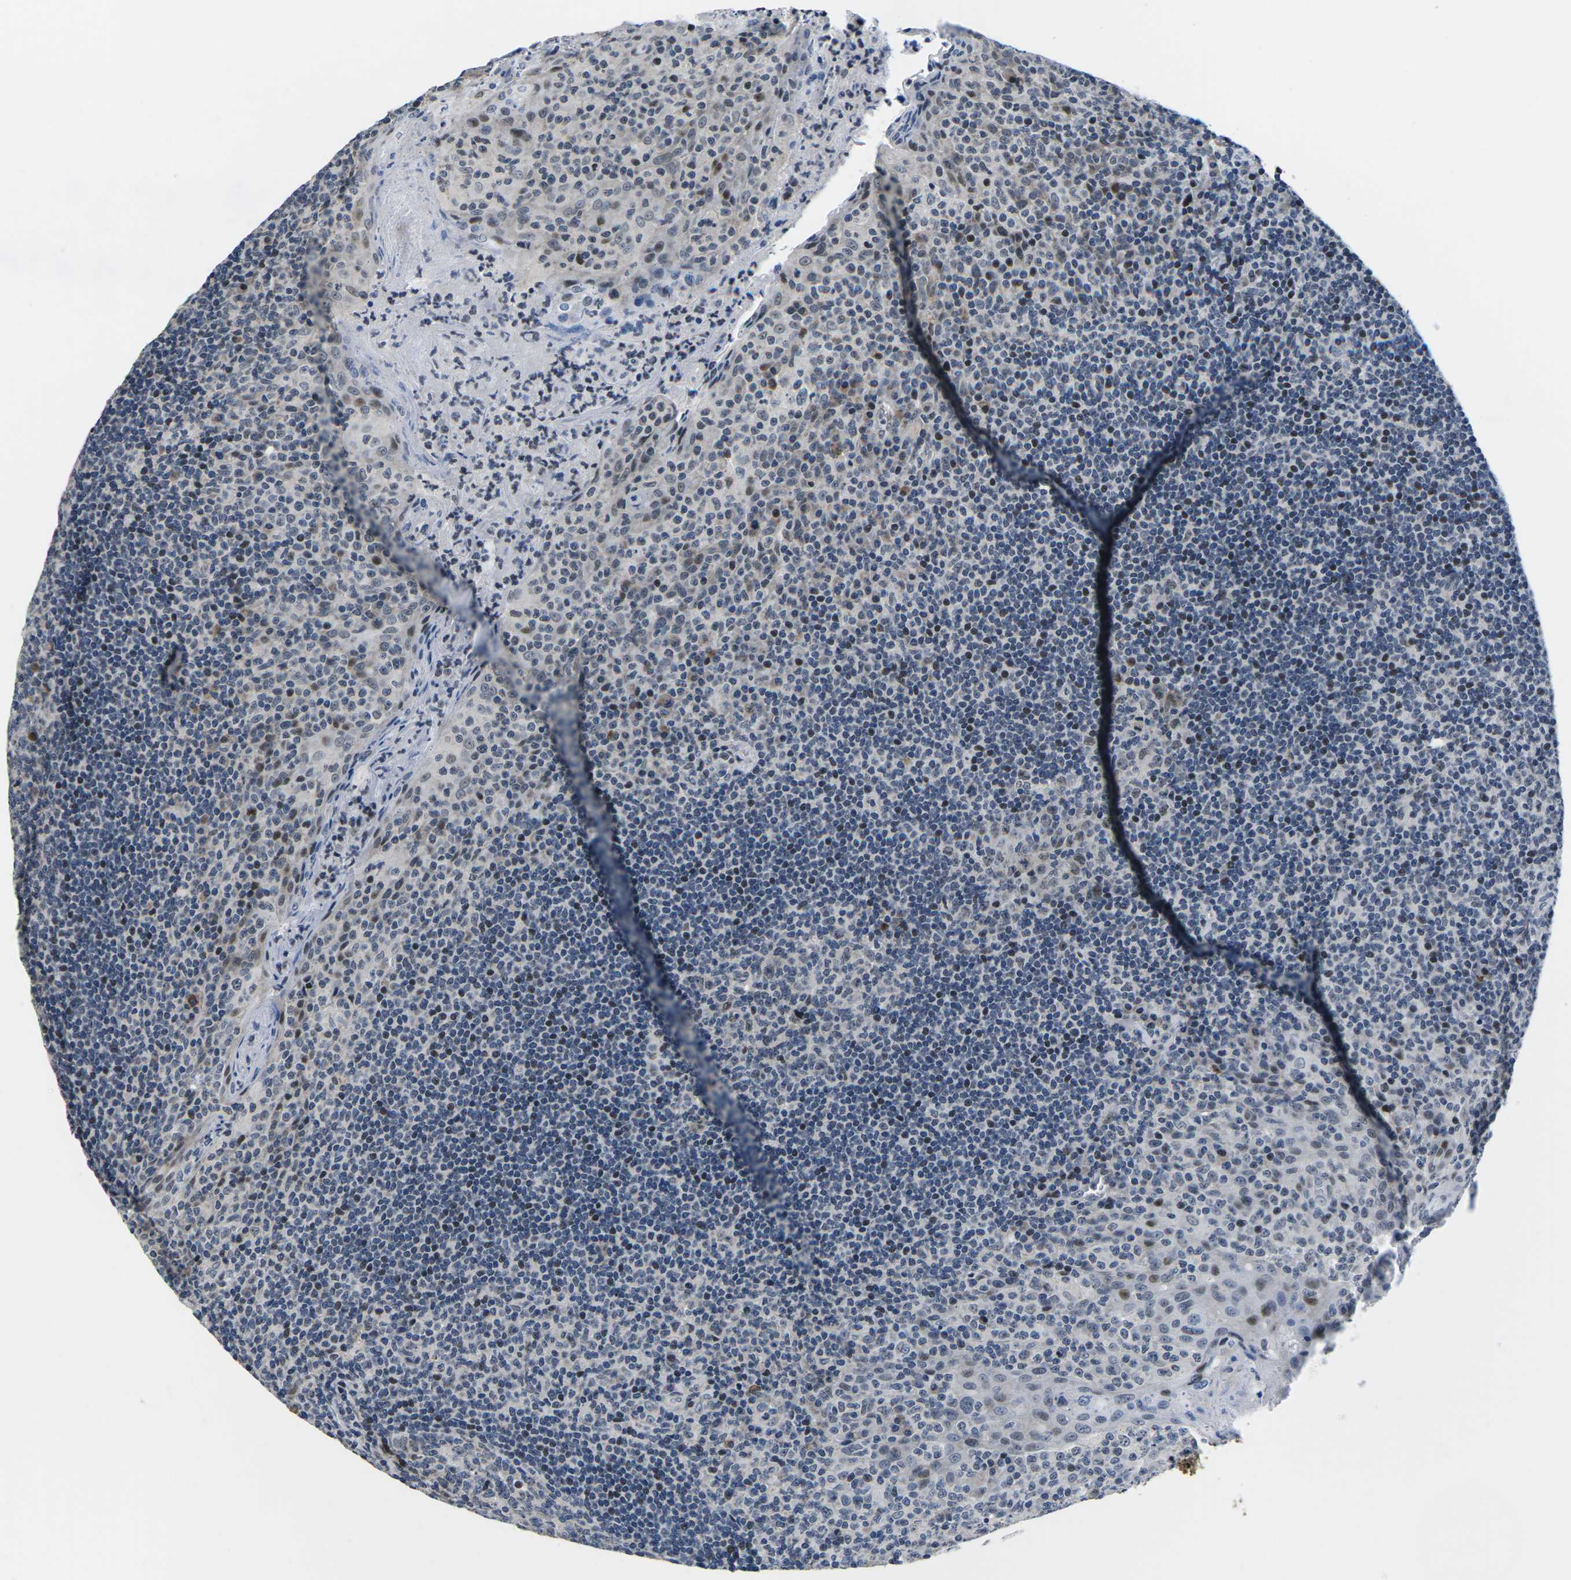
{"staining": {"intensity": "moderate", "quantity": "<25%", "location": "nuclear"}, "tissue": "tonsil", "cell_type": "Germinal center cells", "image_type": "normal", "snomed": [{"axis": "morphology", "description": "Normal tissue, NOS"}, {"axis": "topography", "description": "Tonsil"}], "caption": "This photomicrograph displays normal tonsil stained with immunohistochemistry (IHC) to label a protein in brown. The nuclear of germinal center cells show moderate positivity for the protein. Nuclei are counter-stained blue.", "gene": "CDC73", "patient": {"sex": "male", "age": 17}}